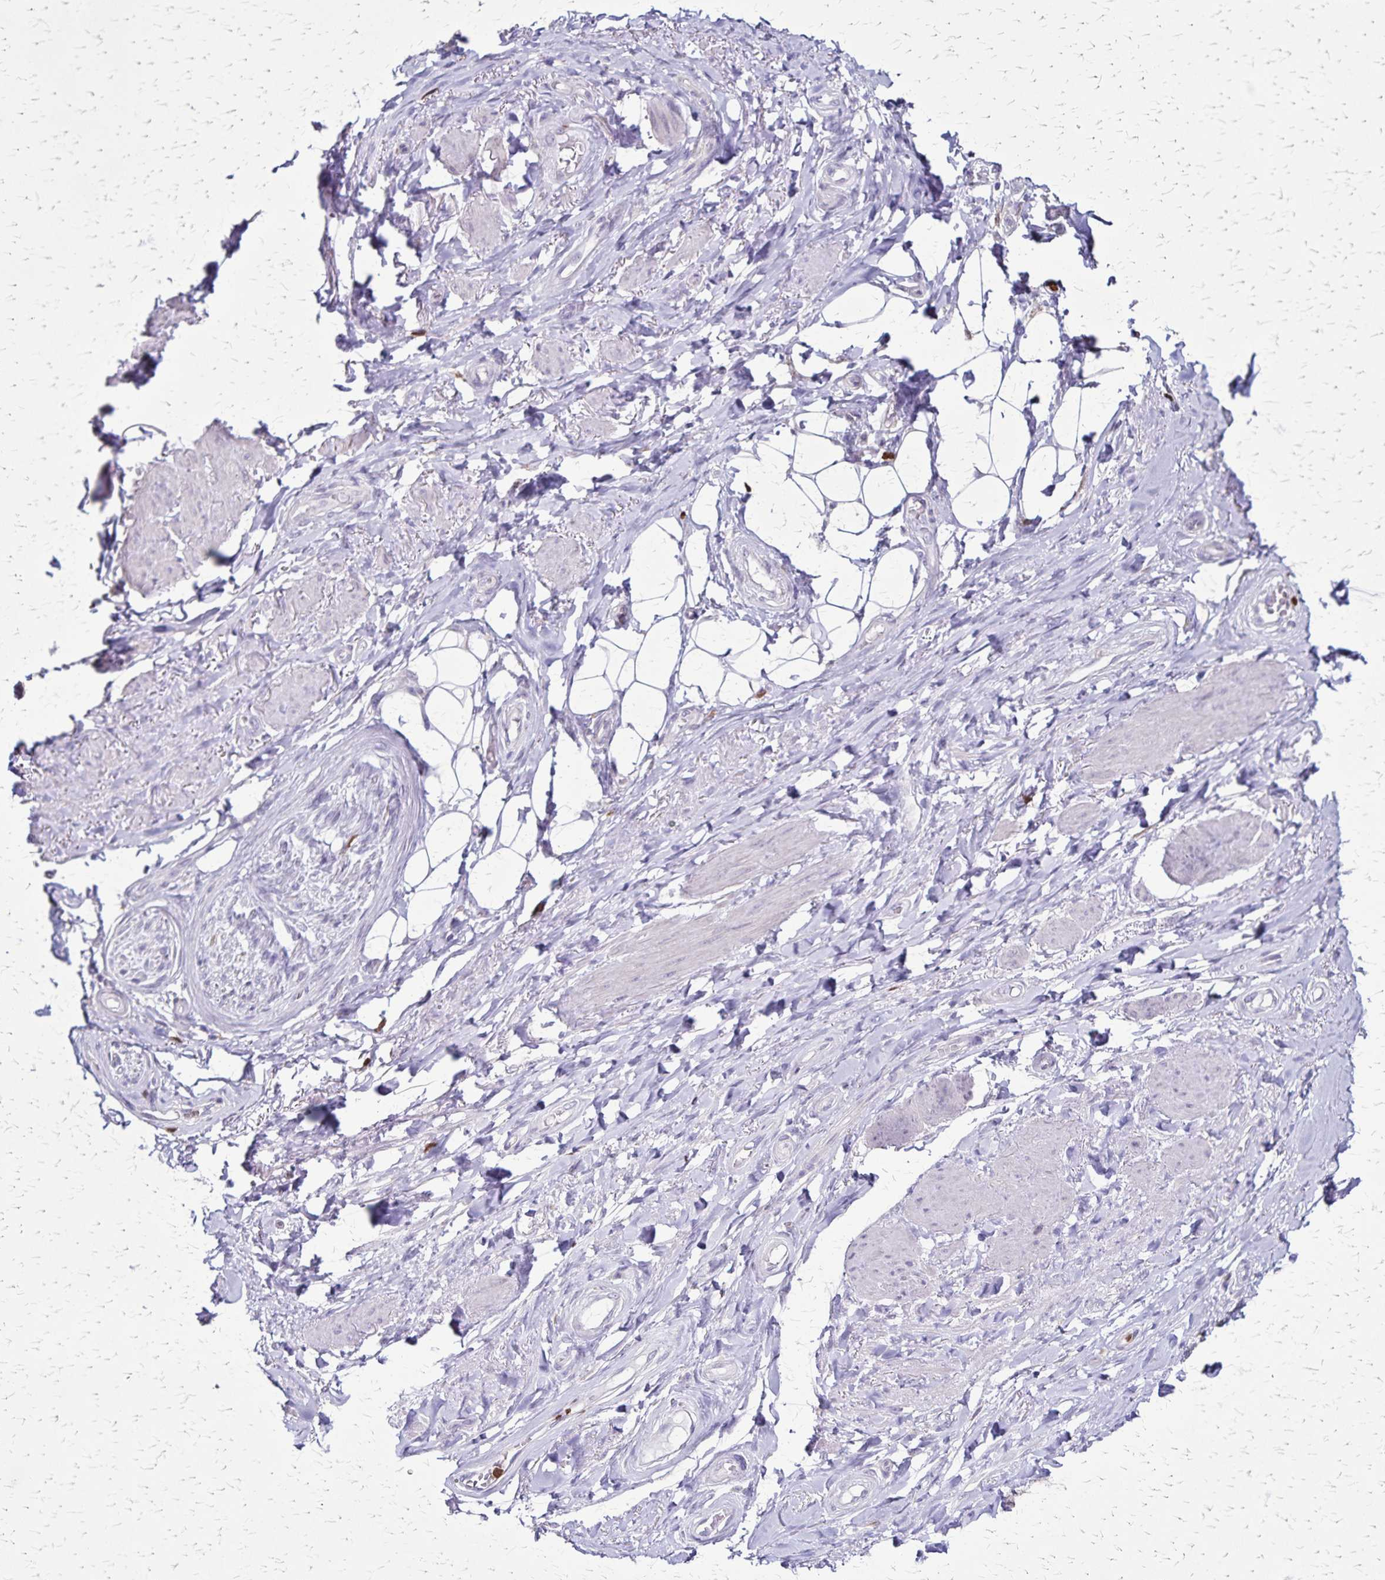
{"staining": {"intensity": "negative", "quantity": "none", "location": "none"}, "tissue": "adipose tissue", "cell_type": "Adipocytes", "image_type": "normal", "snomed": [{"axis": "morphology", "description": "Normal tissue, NOS"}, {"axis": "topography", "description": "Anal"}, {"axis": "topography", "description": "Peripheral nerve tissue"}], "caption": "Immunohistochemistry (IHC) micrograph of benign adipose tissue stained for a protein (brown), which shows no staining in adipocytes.", "gene": "ULBP3", "patient": {"sex": "male", "age": 53}}